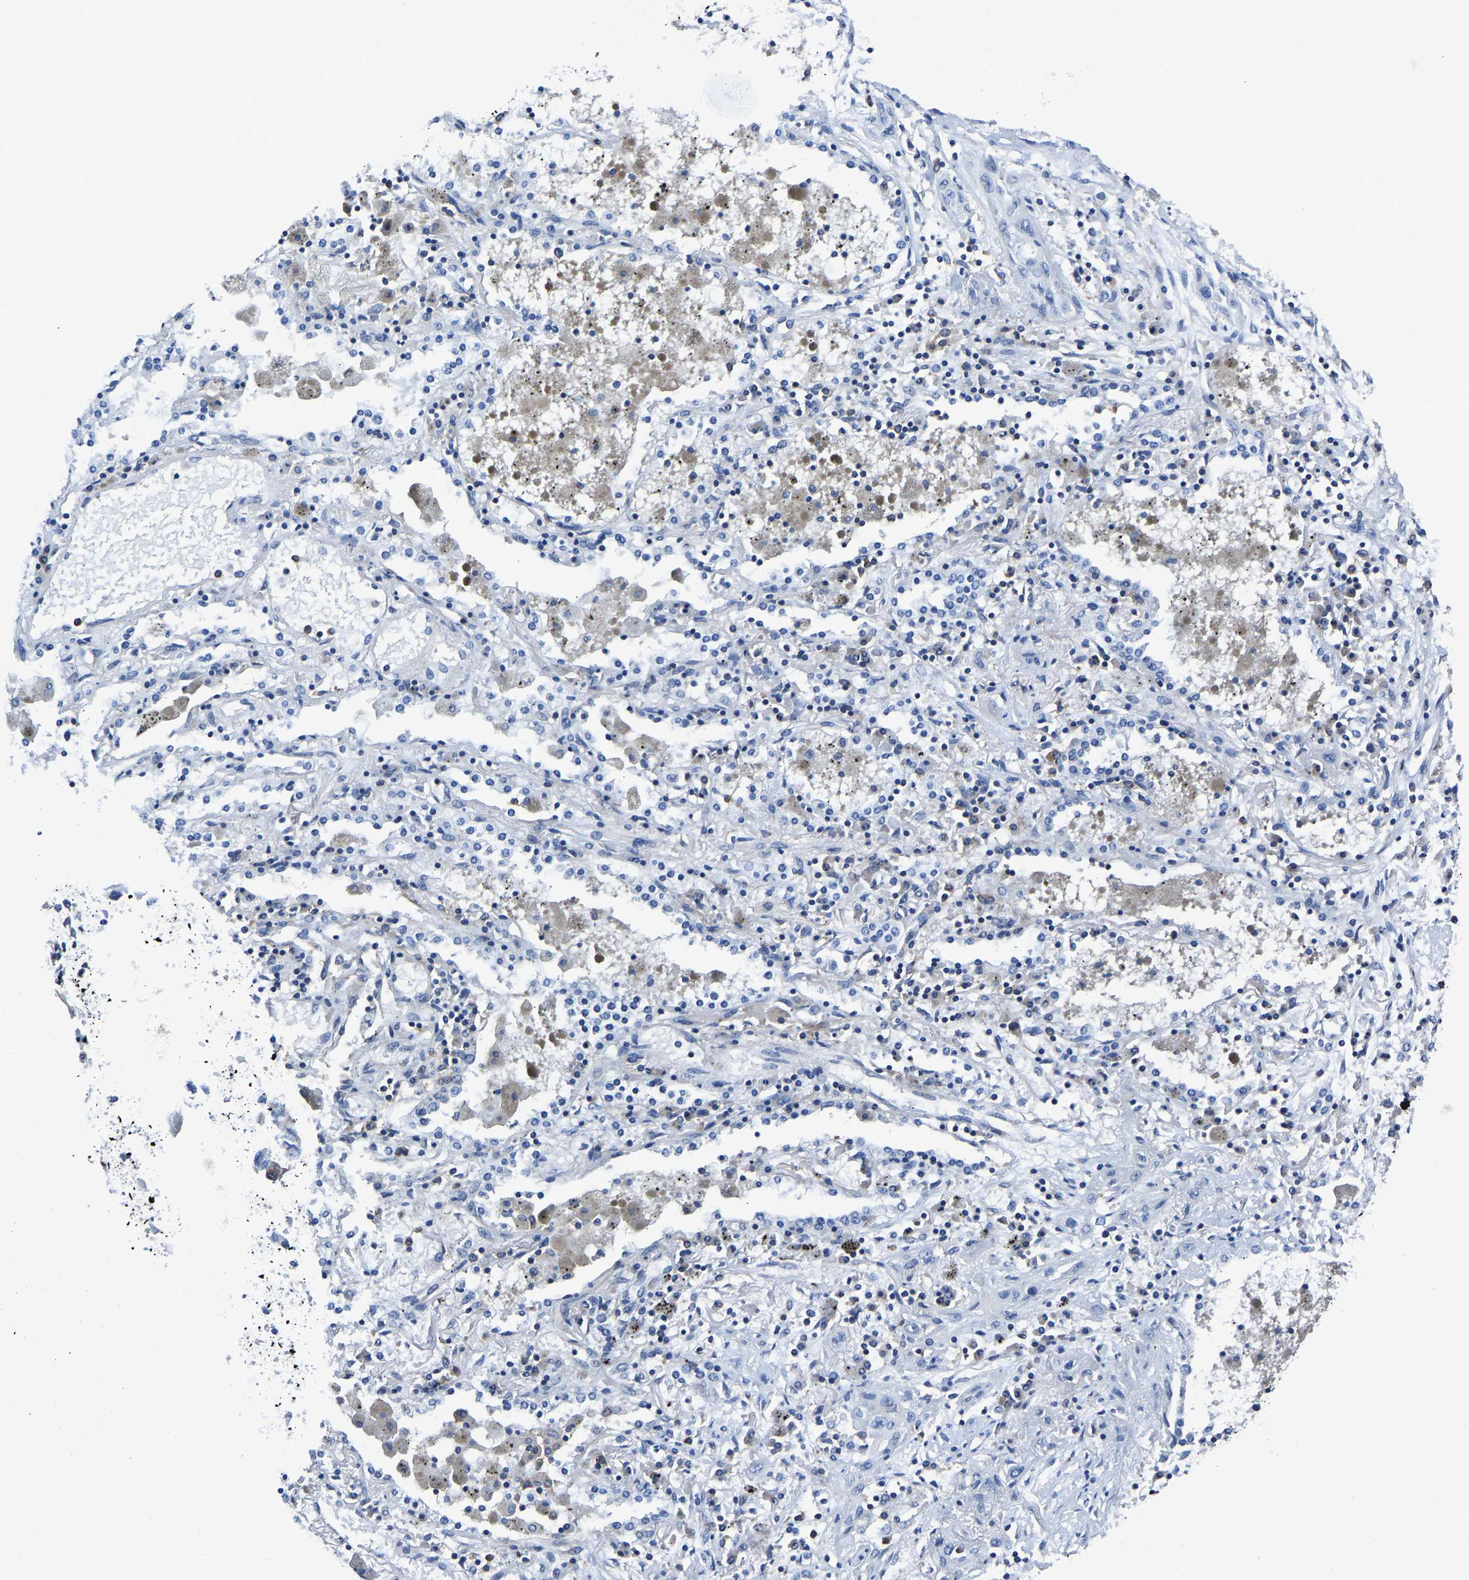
{"staining": {"intensity": "negative", "quantity": "none", "location": "none"}, "tissue": "lung cancer", "cell_type": "Tumor cells", "image_type": "cancer", "snomed": [{"axis": "morphology", "description": "Squamous cell carcinoma, NOS"}, {"axis": "topography", "description": "Lung"}], "caption": "The image displays no staining of tumor cells in squamous cell carcinoma (lung). (DAB (3,3'-diaminobenzidine) immunohistochemistry, high magnification).", "gene": "PRKAR1A", "patient": {"sex": "female", "age": 47}}